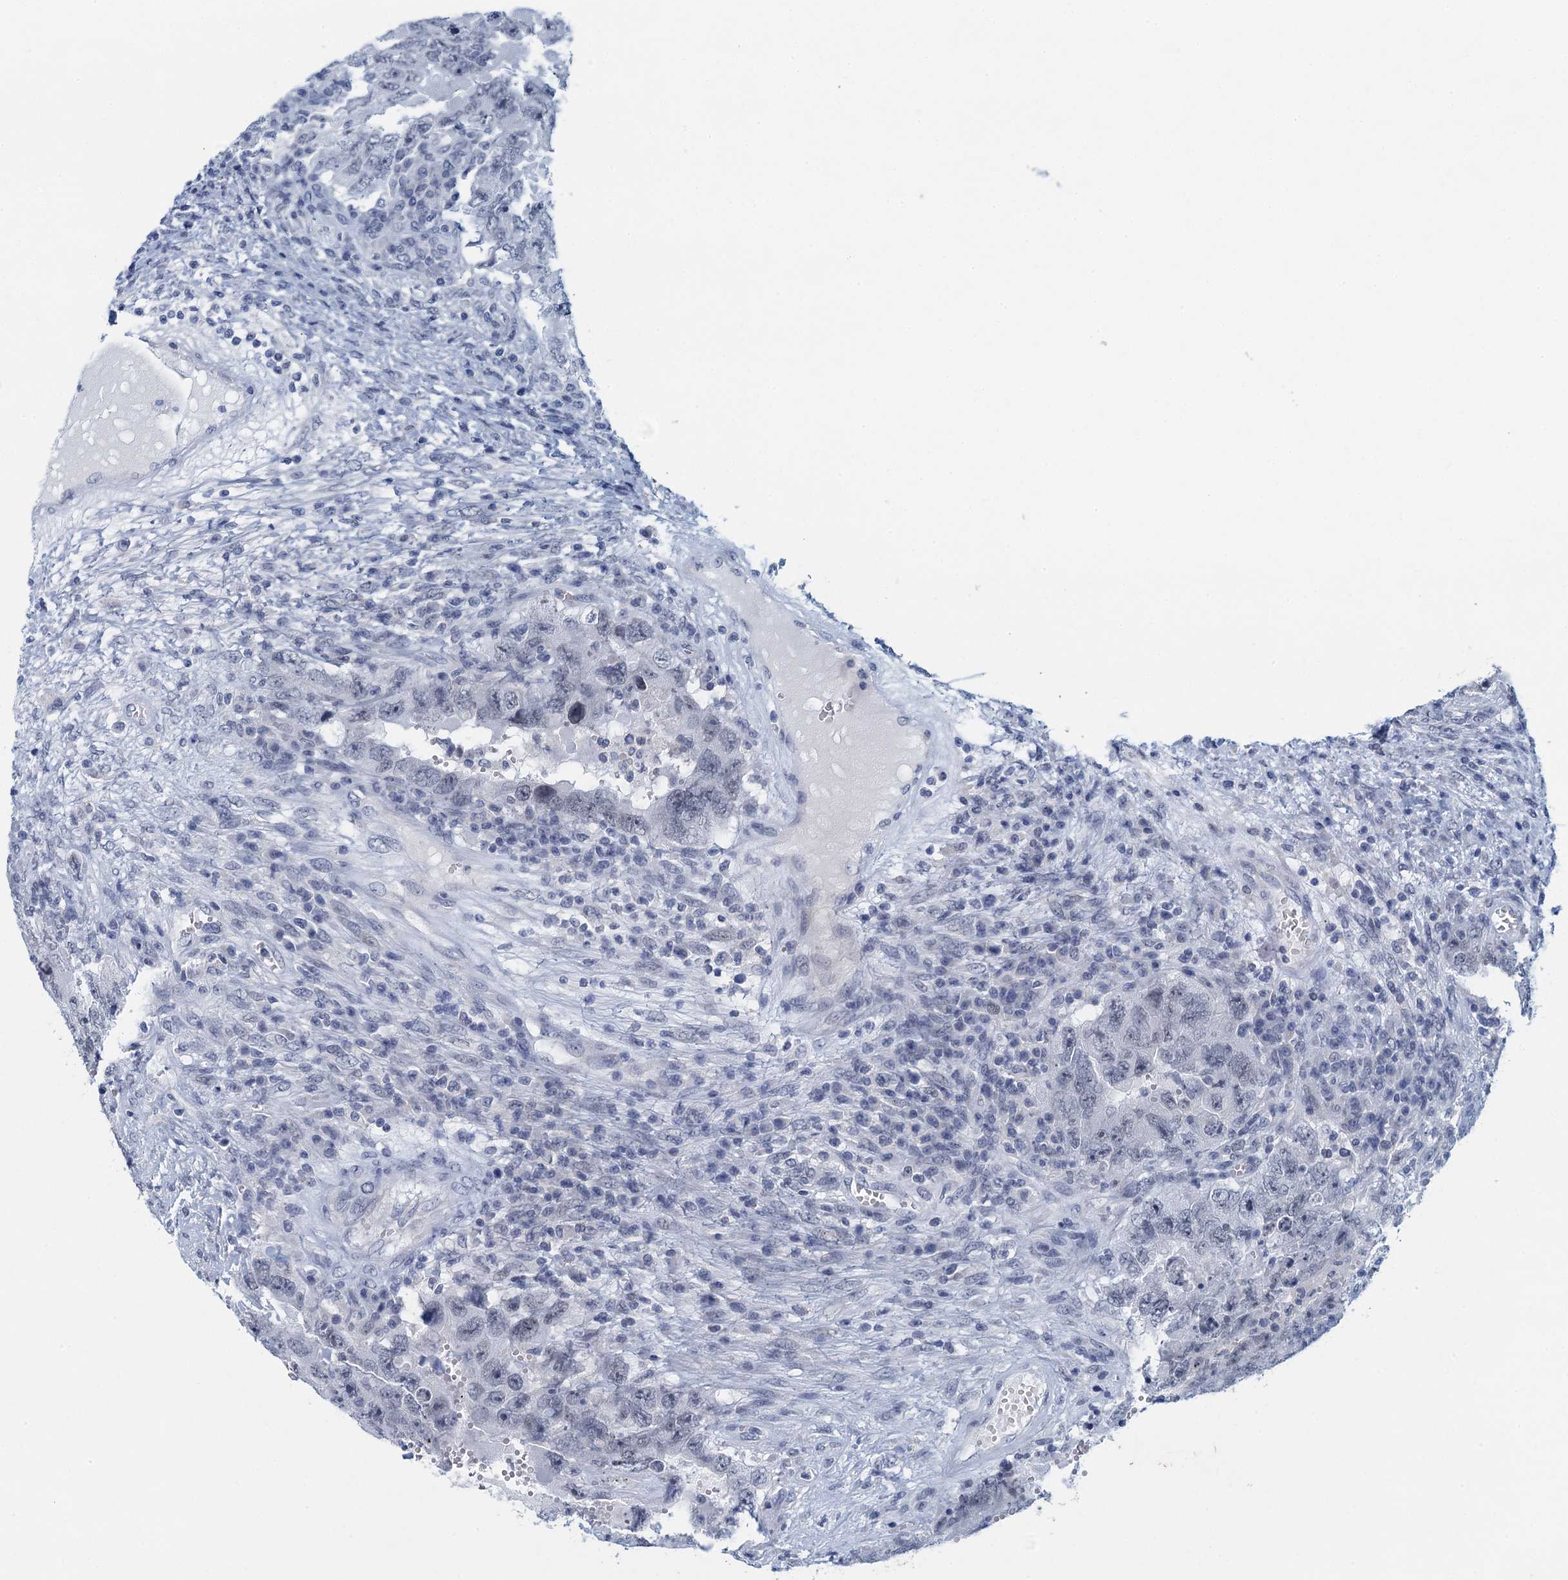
{"staining": {"intensity": "negative", "quantity": "none", "location": "none"}, "tissue": "testis cancer", "cell_type": "Tumor cells", "image_type": "cancer", "snomed": [{"axis": "morphology", "description": "Carcinoma, Embryonal, NOS"}, {"axis": "topography", "description": "Testis"}], "caption": "DAB (3,3'-diaminobenzidine) immunohistochemical staining of human embryonal carcinoma (testis) reveals no significant staining in tumor cells.", "gene": "ENSG00000131152", "patient": {"sex": "male", "age": 26}}